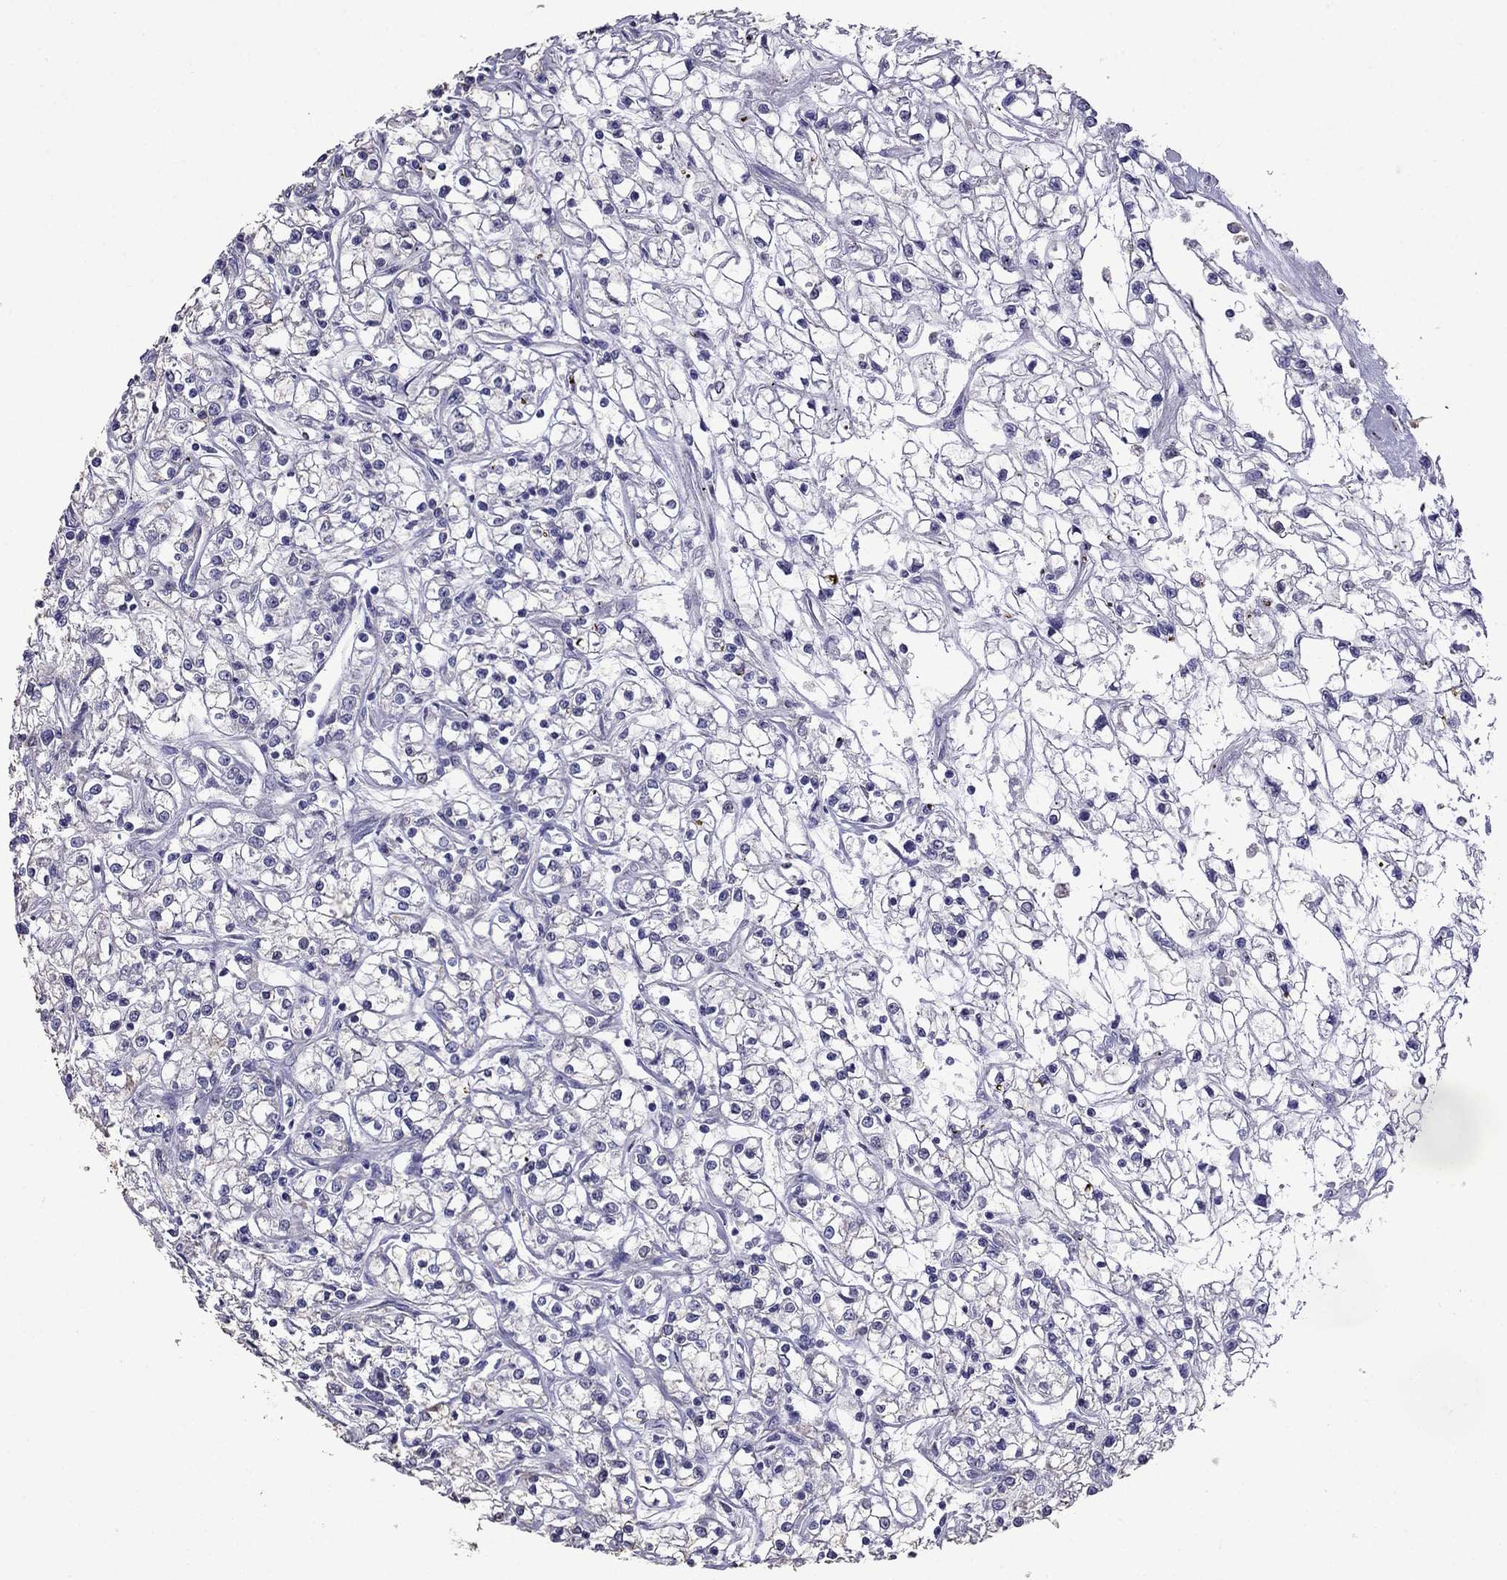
{"staining": {"intensity": "negative", "quantity": "none", "location": "none"}, "tissue": "renal cancer", "cell_type": "Tumor cells", "image_type": "cancer", "snomed": [{"axis": "morphology", "description": "Adenocarcinoma, NOS"}, {"axis": "topography", "description": "Kidney"}], "caption": "A photomicrograph of human renal adenocarcinoma is negative for staining in tumor cells.", "gene": "AK5", "patient": {"sex": "female", "age": 59}}